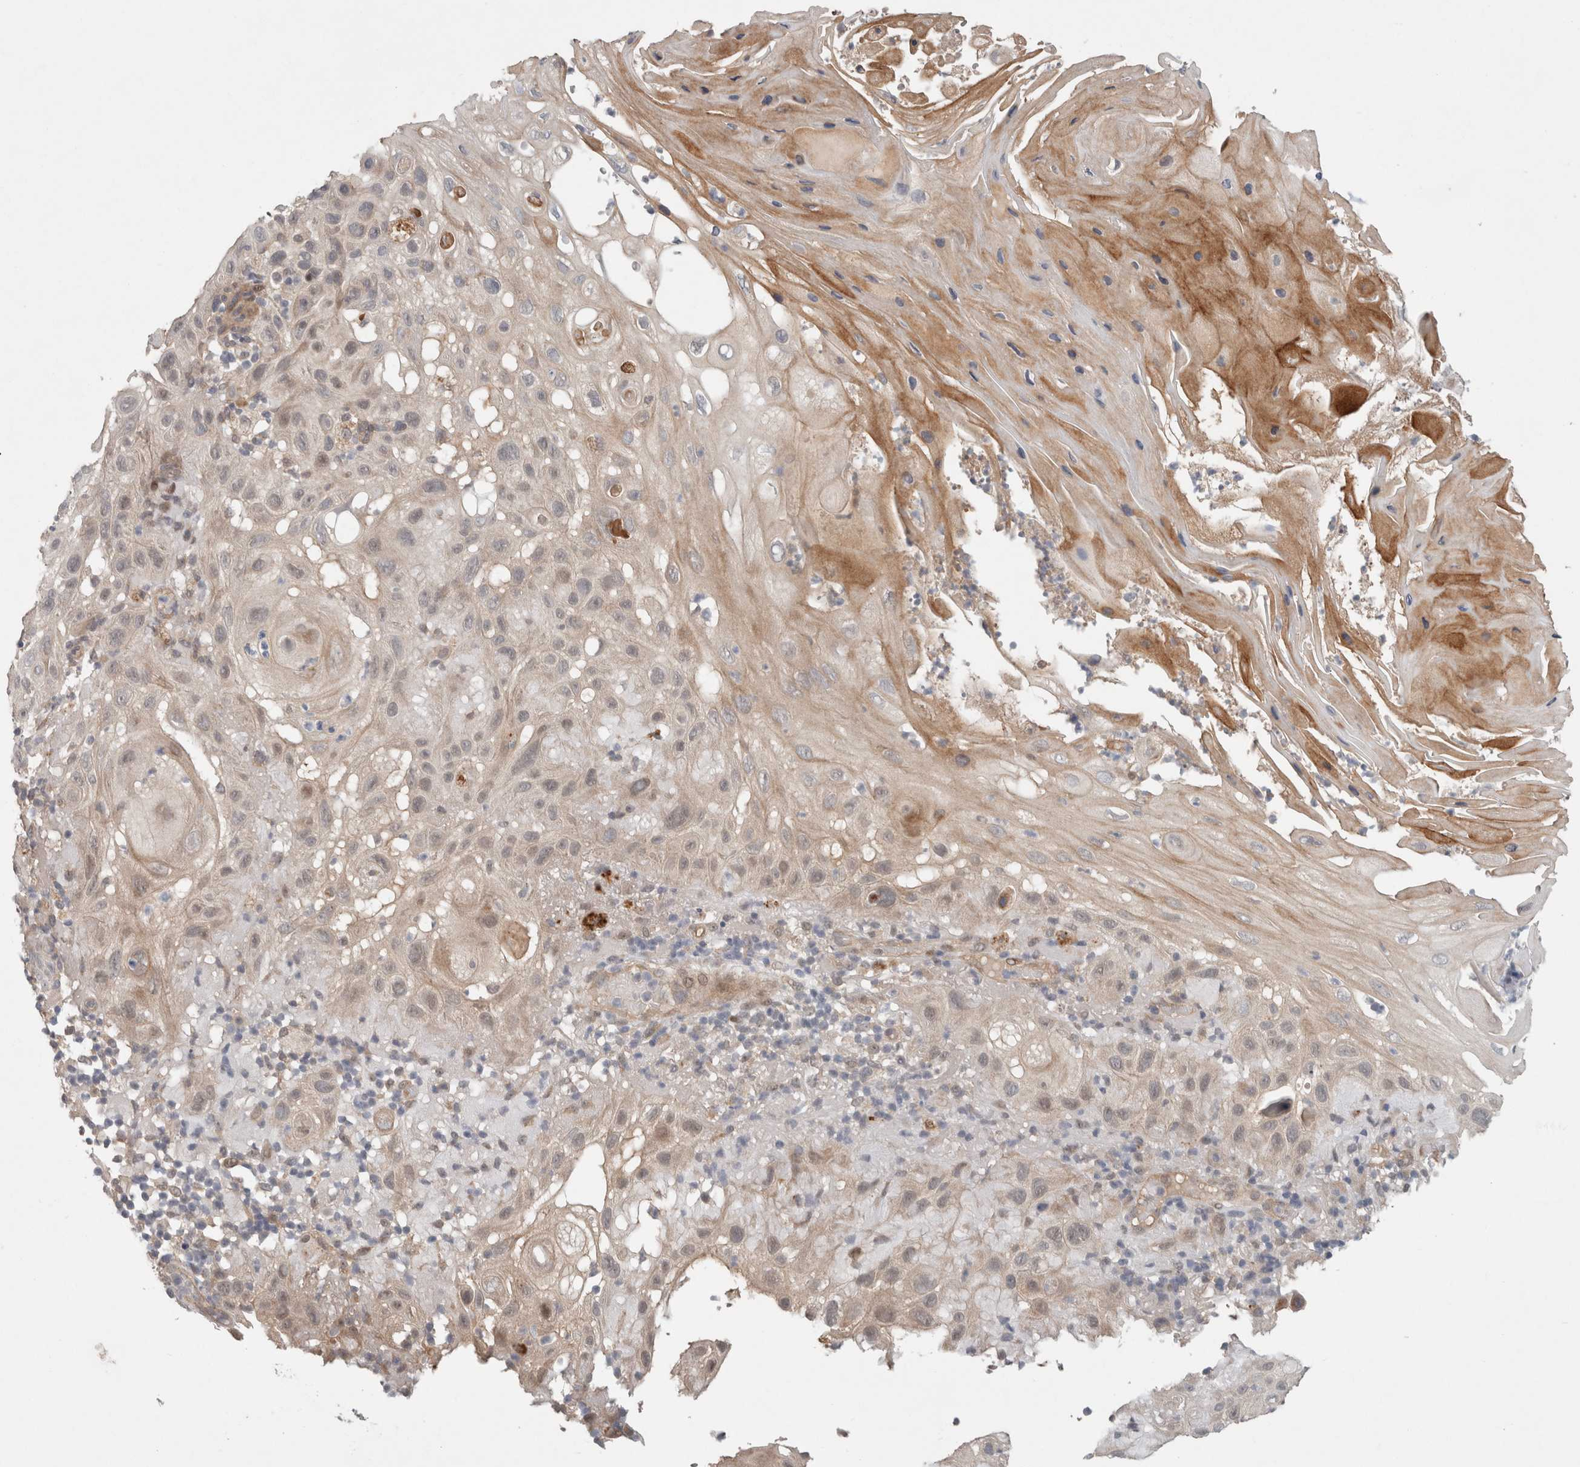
{"staining": {"intensity": "weak", "quantity": "<25%", "location": "cytoplasmic/membranous"}, "tissue": "skin cancer", "cell_type": "Tumor cells", "image_type": "cancer", "snomed": [{"axis": "morphology", "description": "Squamous cell carcinoma, NOS"}, {"axis": "topography", "description": "Skin"}], "caption": "This is an IHC micrograph of skin cancer (squamous cell carcinoma). There is no expression in tumor cells.", "gene": "RASAL2", "patient": {"sex": "female", "age": 96}}